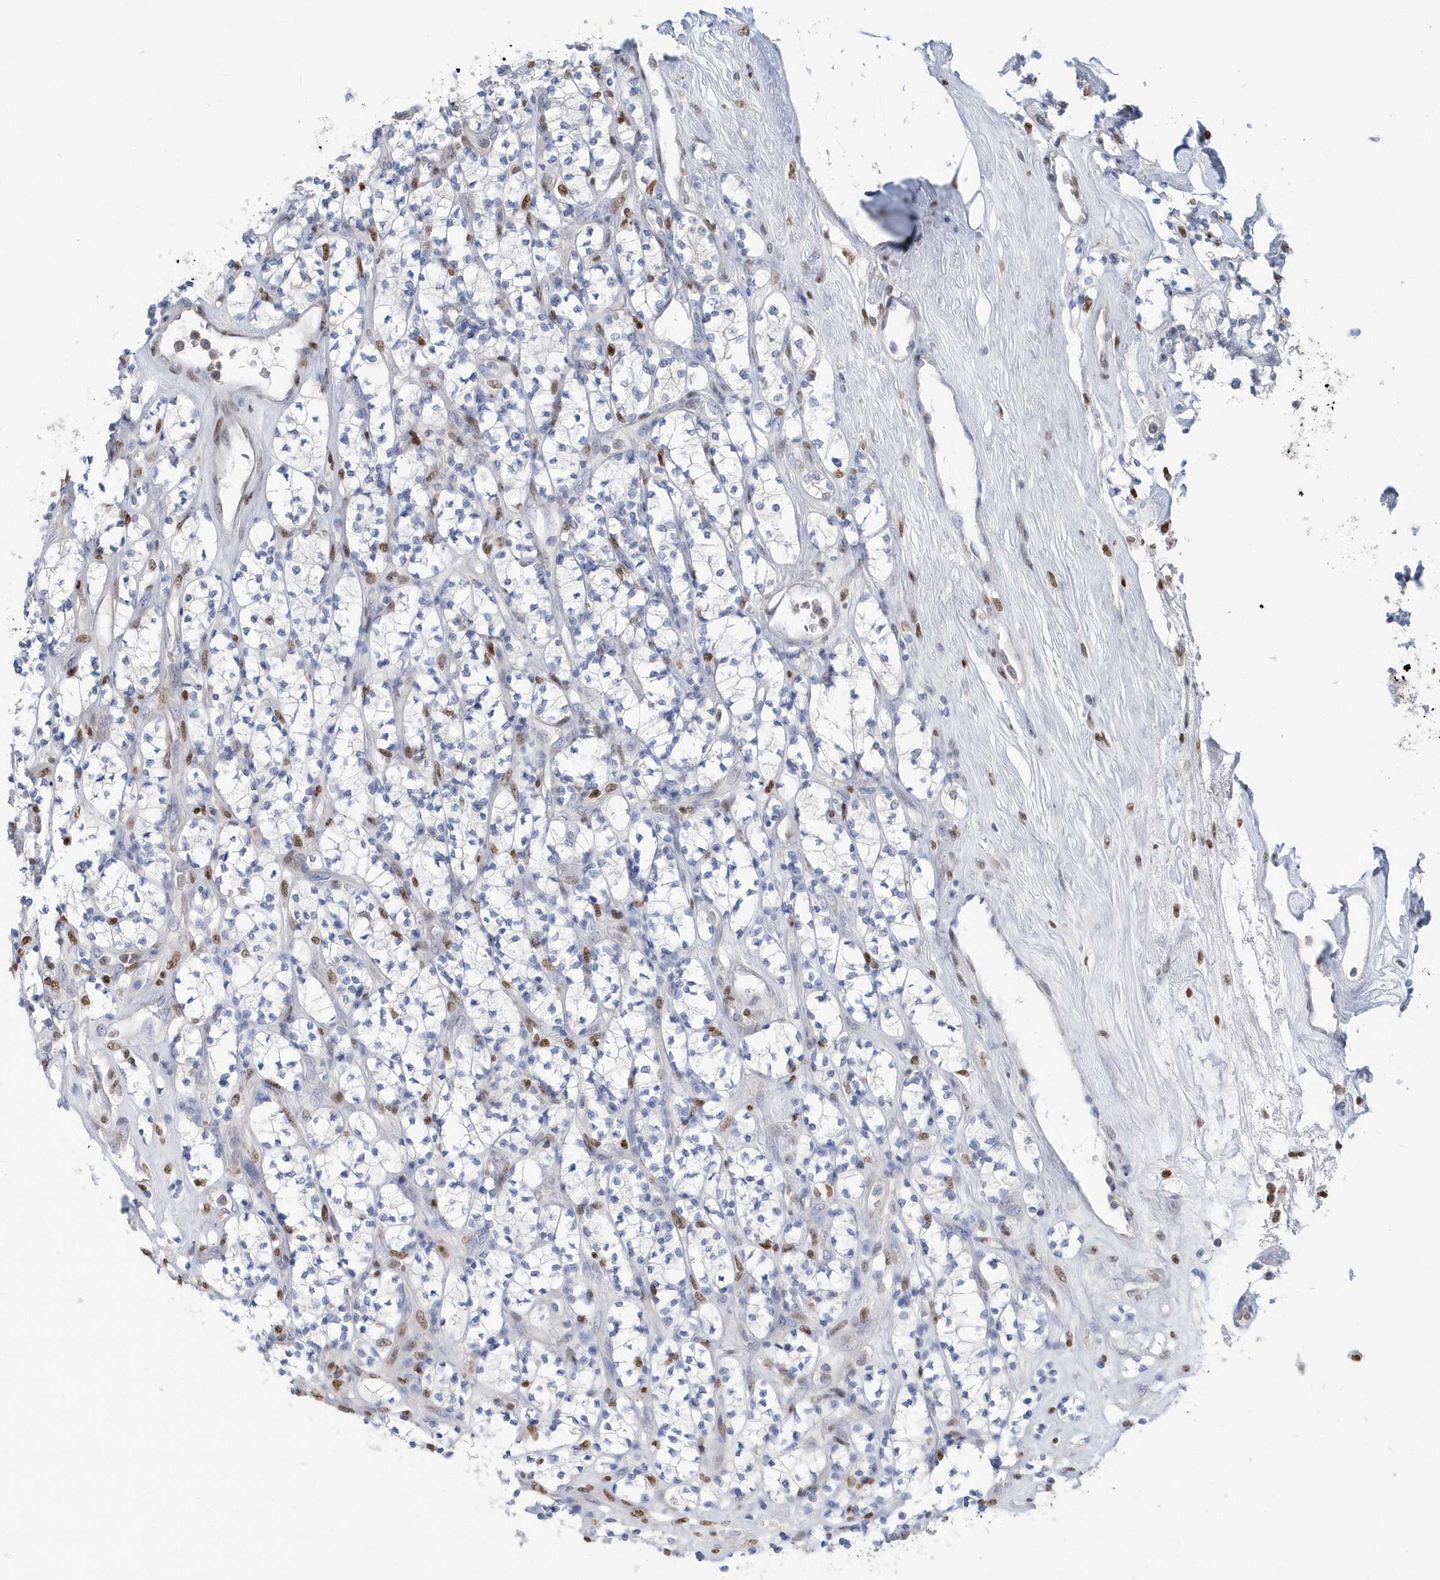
{"staining": {"intensity": "negative", "quantity": "none", "location": "none"}, "tissue": "renal cancer", "cell_type": "Tumor cells", "image_type": "cancer", "snomed": [{"axis": "morphology", "description": "Adenocarcinoma, NOS"}, {"axis": "topography", "description": "Kidney"}], "caption": "Immunohistochemistry (IHC) photomicrograph of neoplastic tissue: human adenocarcinoma (renal) stained with DAB (3,3'-diaminobenzidine) shows no significant protein staining in tumor cells.", "gene": "MACROH2A2", "patient": {"sex": "male", "age": 77}}